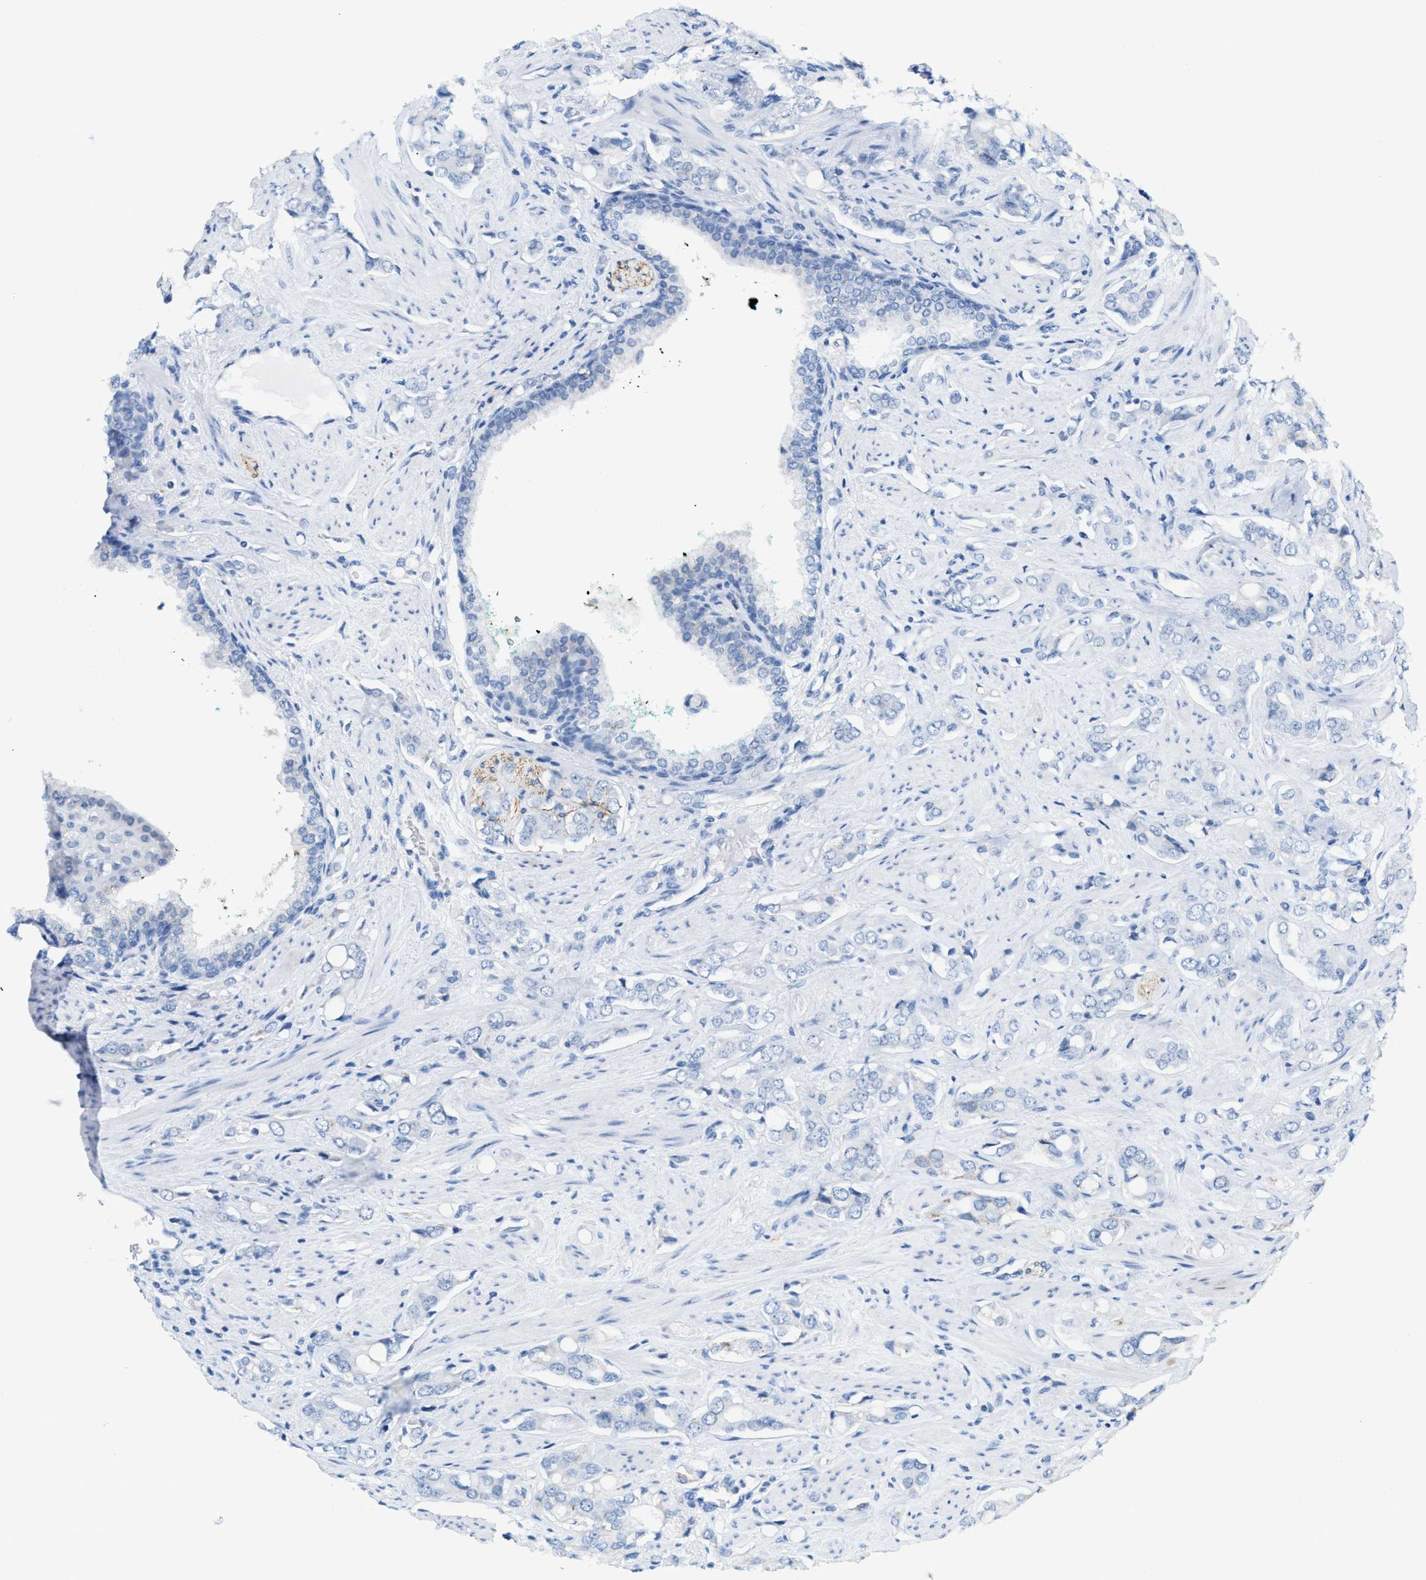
{"staining": {"intensity": "negative", "quantity": "none", "location": "none"}, "tissue": "prostate cancer", "cell_type": "Tumor cells", "image_type": "cancer", "snomed": [{"axis": "morphology", "description": "Adenocarcinoma, High grade"}, {"axis": "topography", "description": "Prostate"}], "caption": "DAB immunohistochemical staining of human prostate cancer shows no significant positivity in tumor cells.", "gene": "PPM1D", "patient": {"sex": "male", "age": 52}}